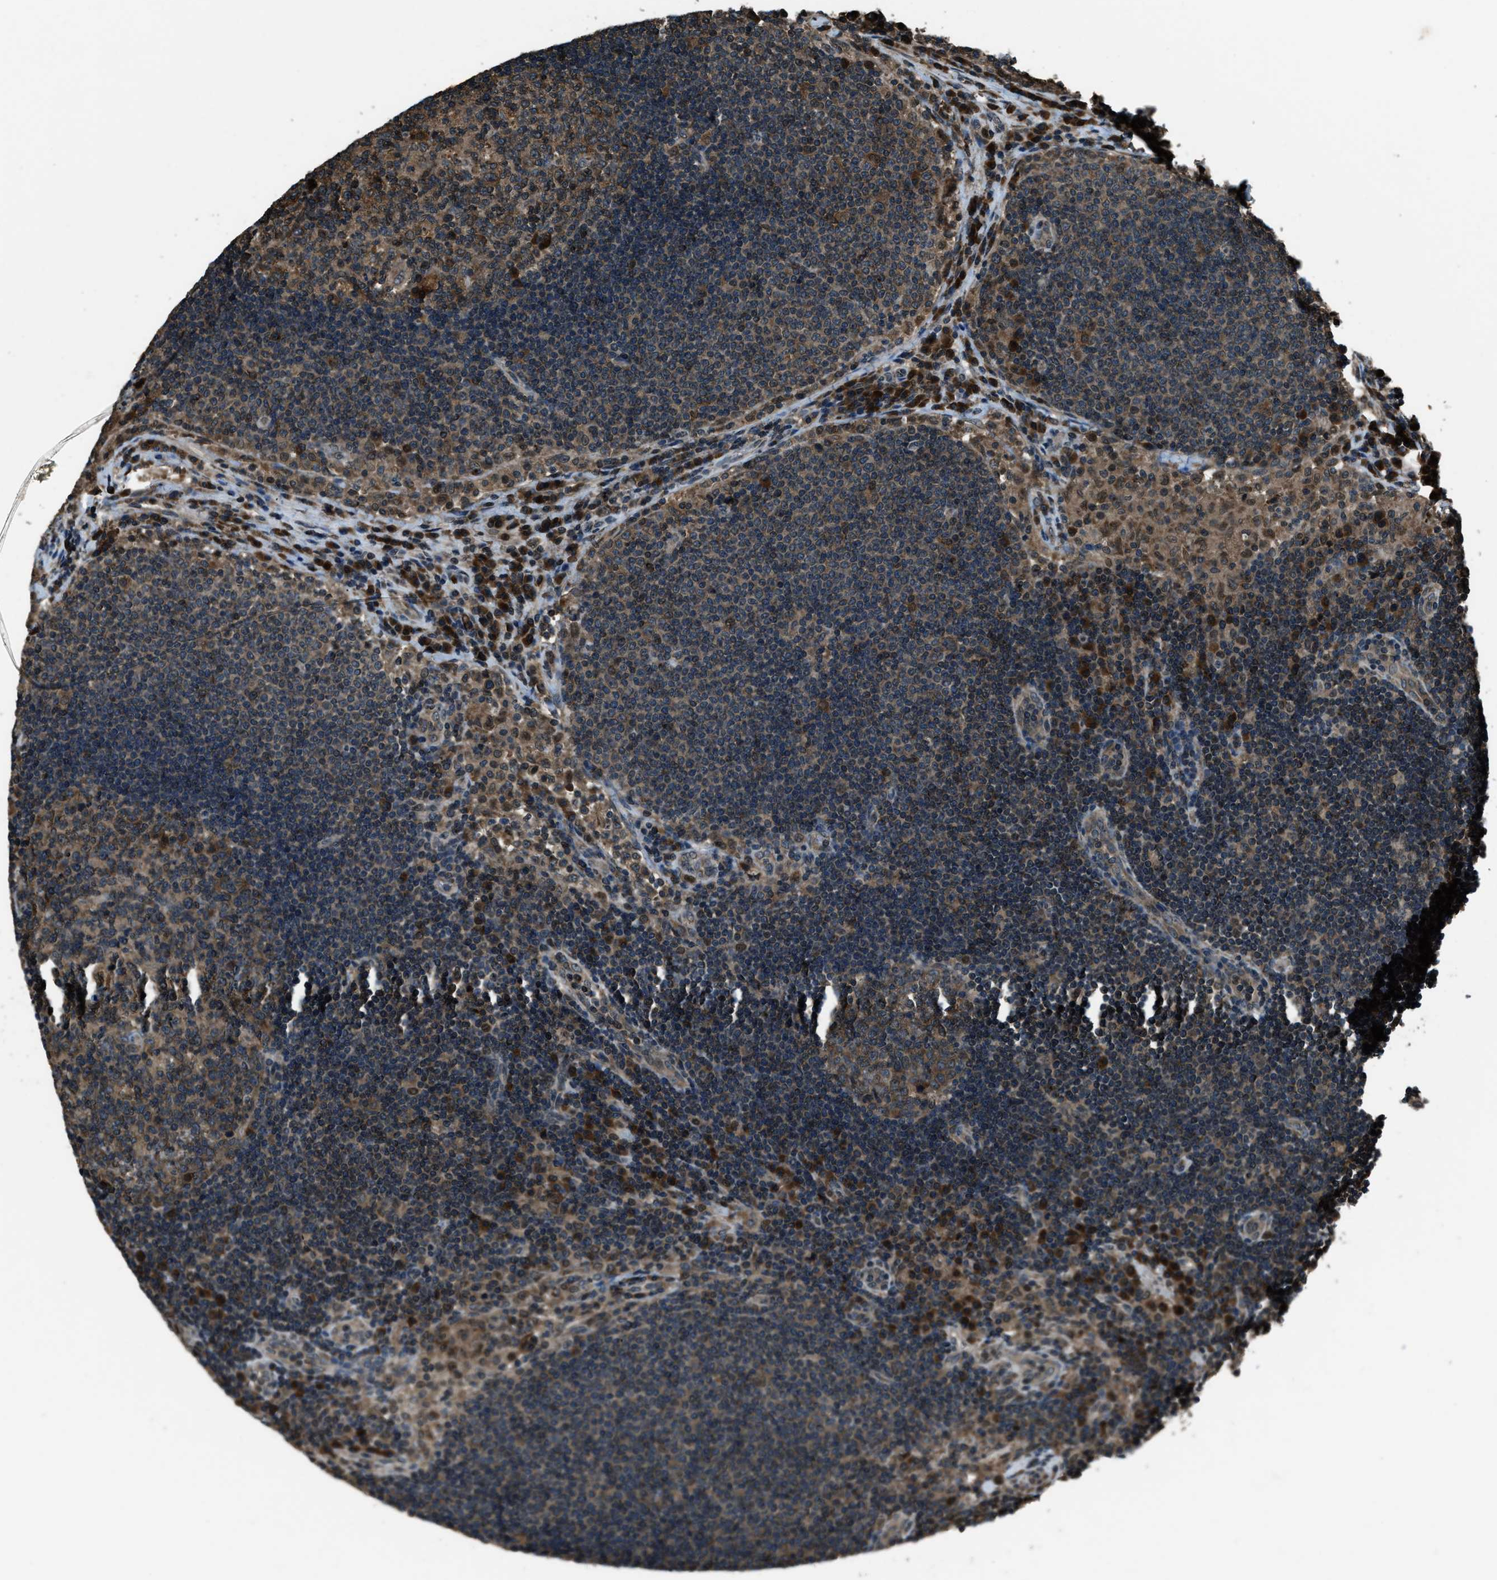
{"staining": {"intensity": "moderate", "quantity": ">75%", "location": "cytoplasmic/membranous"}, "tissue": "lymph node", "cell_type": "Germinal center cells", "image_type": "normal", "snomed": [{"axis": "morphology", "description": "Normal tissue, NOS"}, {"axis": "topography", "description": "Lymph node"}], "caption": "Lymph node stained with DAB IHC shows medium levels of moderate cytoplasmic/membranous staining in approximately >75% of germinal center cells.", "gene": "TRIM4", "patient": {"sex": "female", "age": 53}}